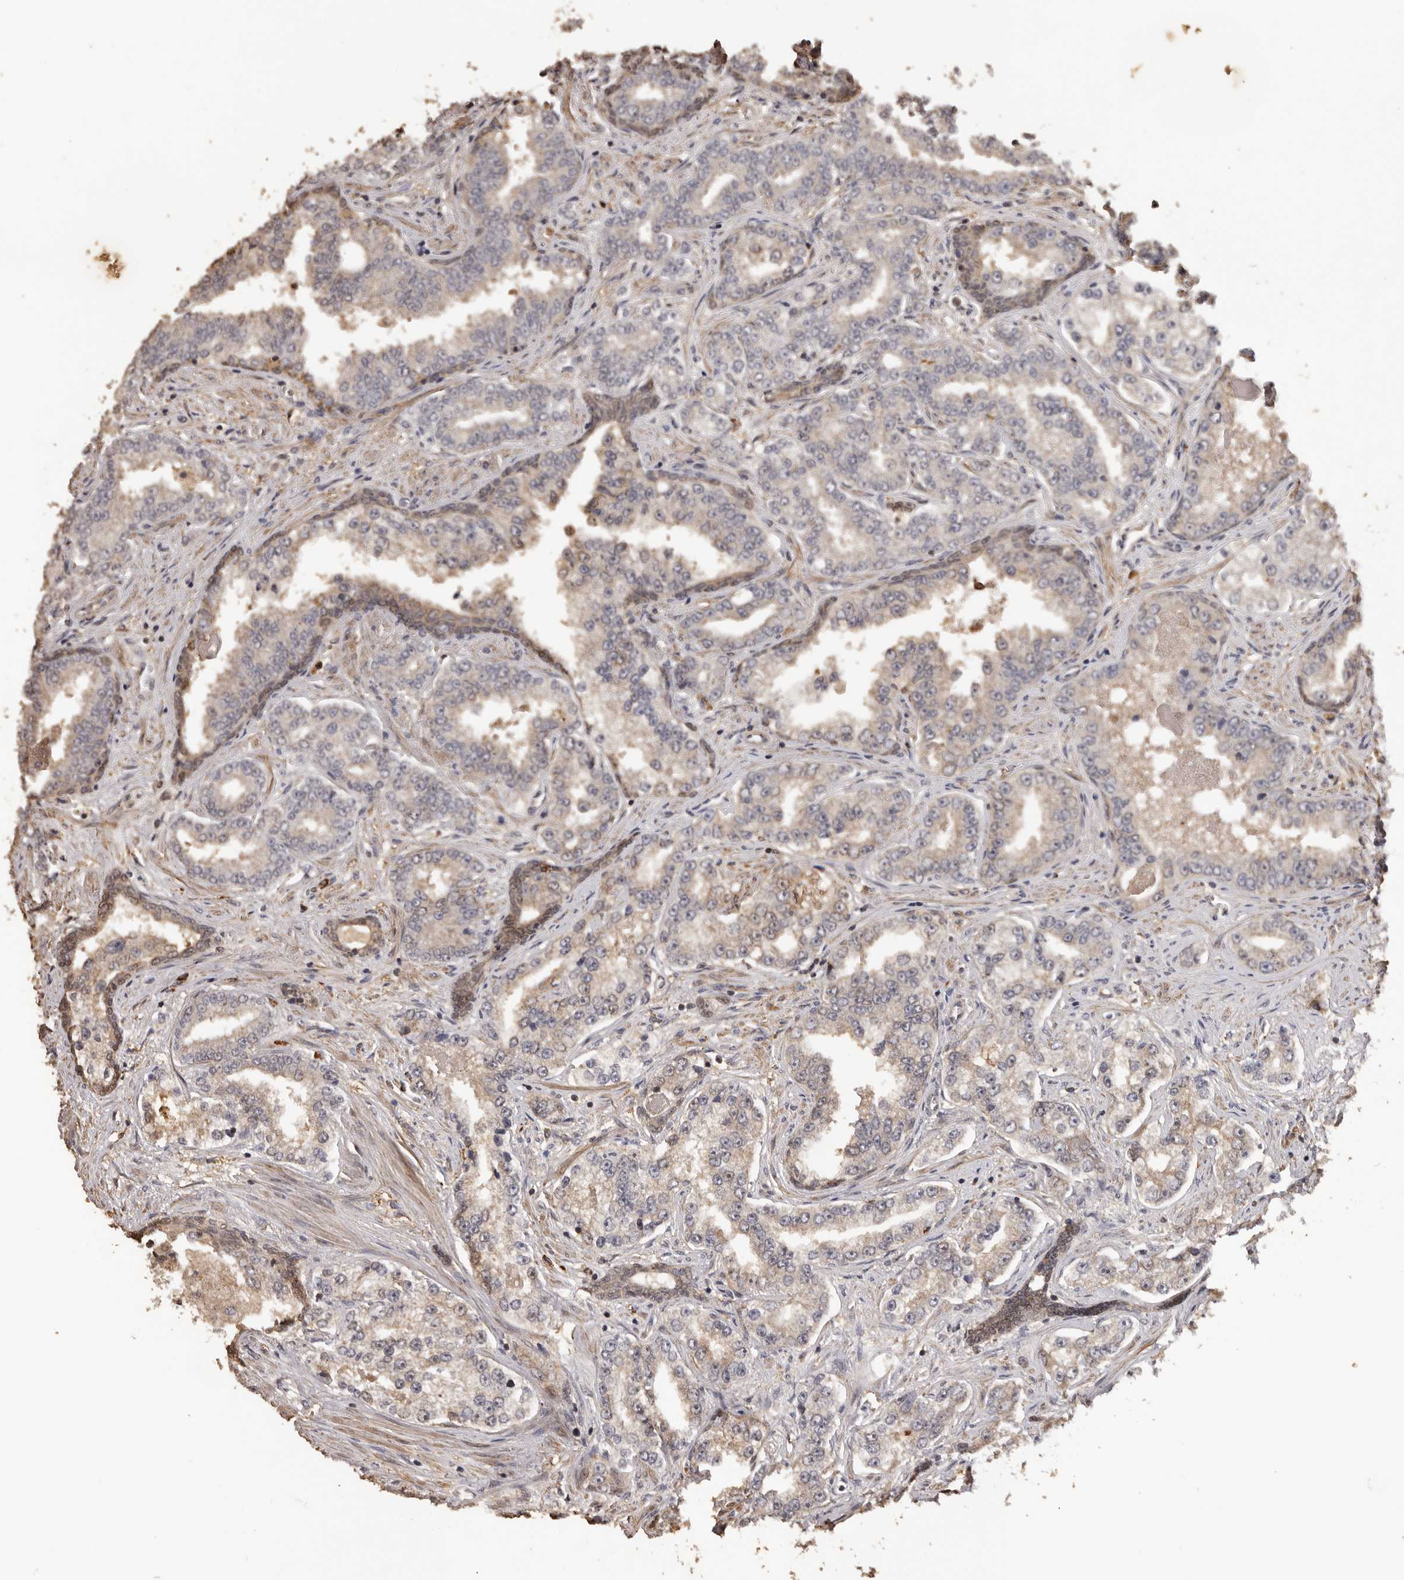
{"staining": {"intensity": "weak", "quantity": "<25%", "location": "cytoplasmic/membranous"}, "tissue": "prostate cancer", "cell_type": "Tumor cells", "image_type": "cancer", "snomed": [{"axis": "morphology", "description": "Normal tissue, NOS"}, {"axis": "morphology", "description": "Adenocarcinoma, High grade"}, {"axis": "topography", "description": "Prostate"}], "caption": "Tumor cells show no significant protein staining in adenocarcinoma (high-grade) (prostate).", "gene": "KIF2B", "patient": {"sex": "male", "age": 83}}